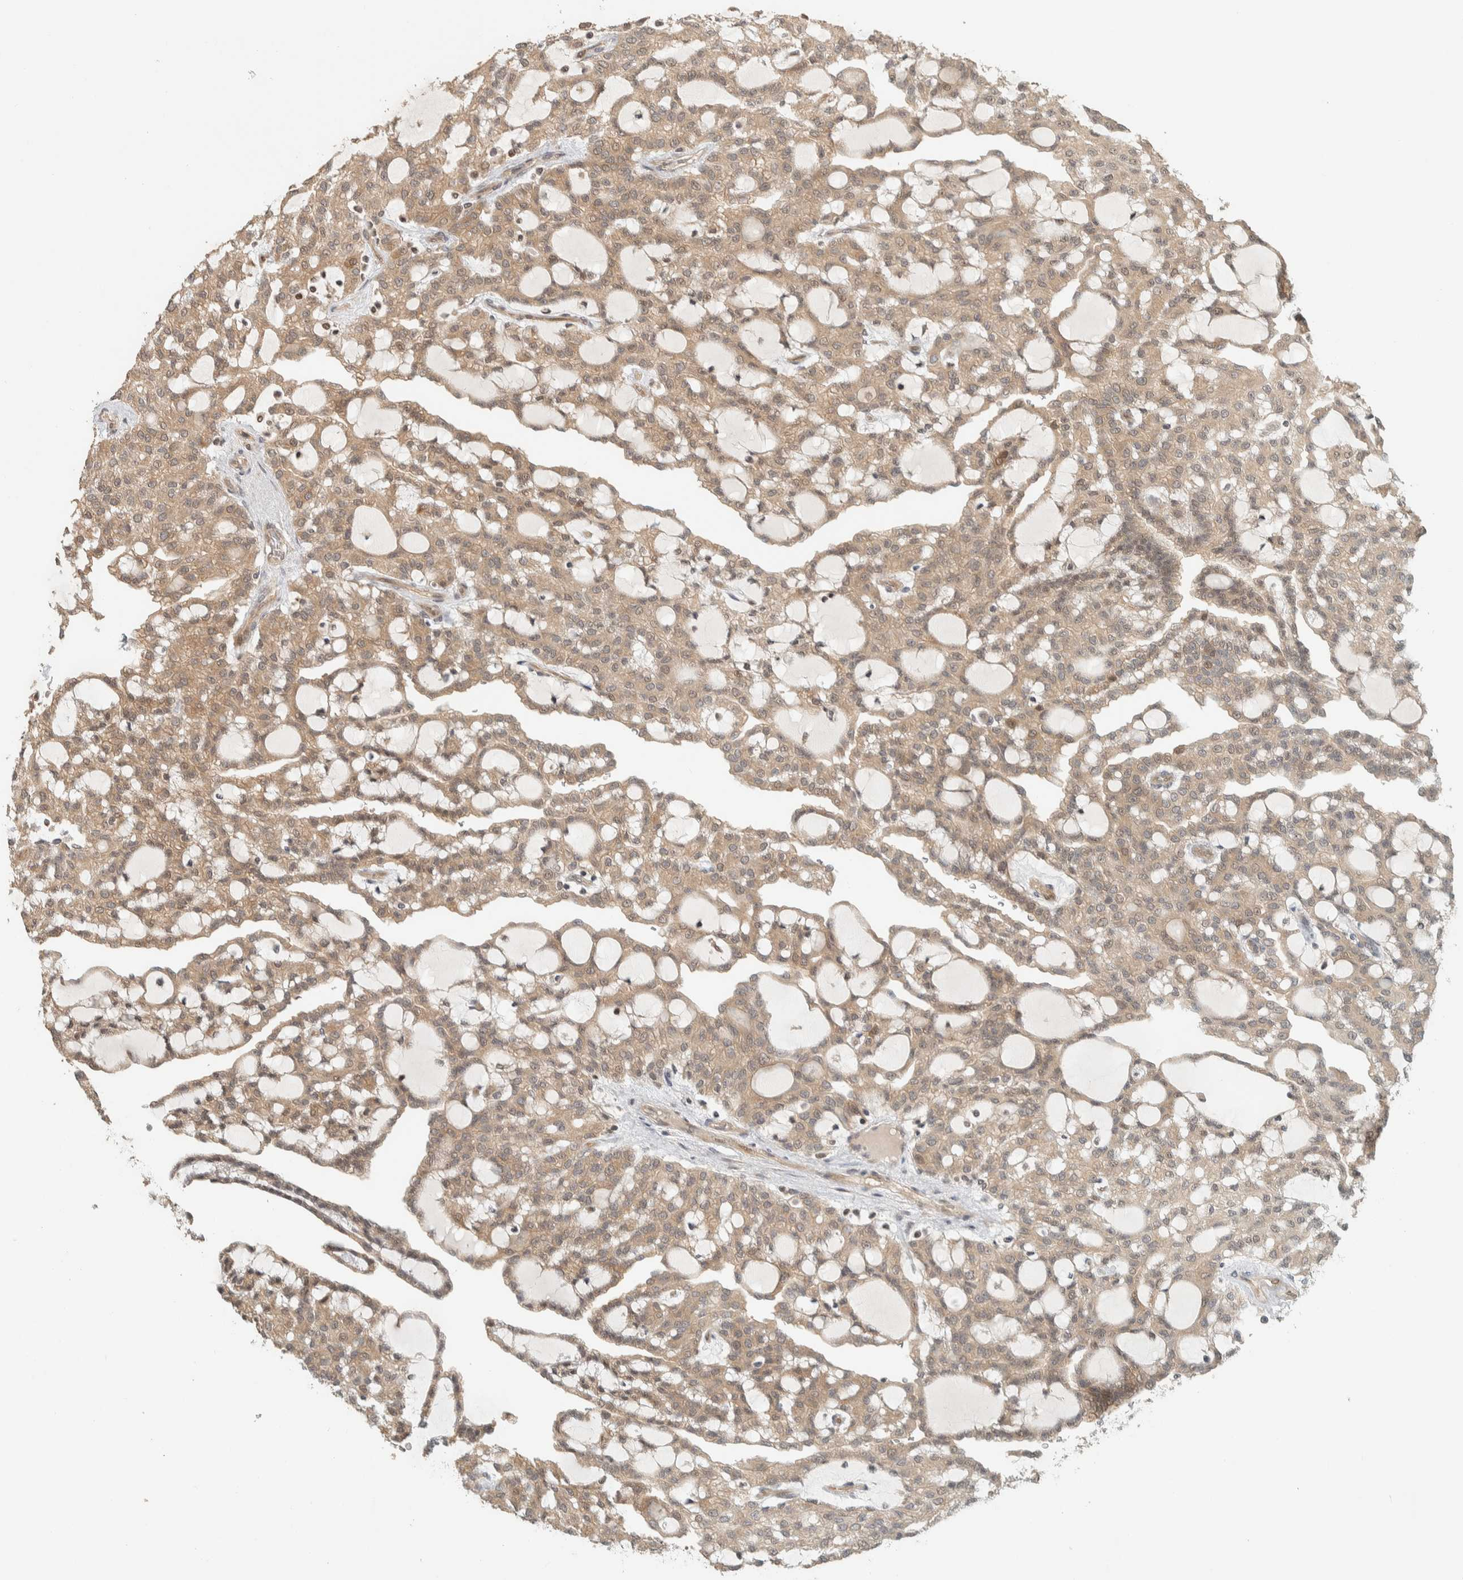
{"staining": {"intensity": "moderate", "quantity": ">75%", "location": "cytoplasmic/membranous"}, "tissue": "renal cancer", "cell_type": "Tumor cells", "image_type": "cancer", "snomed": [{"axis": "morphology", "description": "Adenocarcinoma, NOS"}, {"axis": "topography", "description": "Kidney"}], "caption": "About >75% of tumor cells in human renal cancer demonstrate moderate cytoplasmic/membranous protein staining as visualized by brown immunohistochemical staining.", "gene": "ADSS2", "patient": {"sex": "male", "age": 63}}